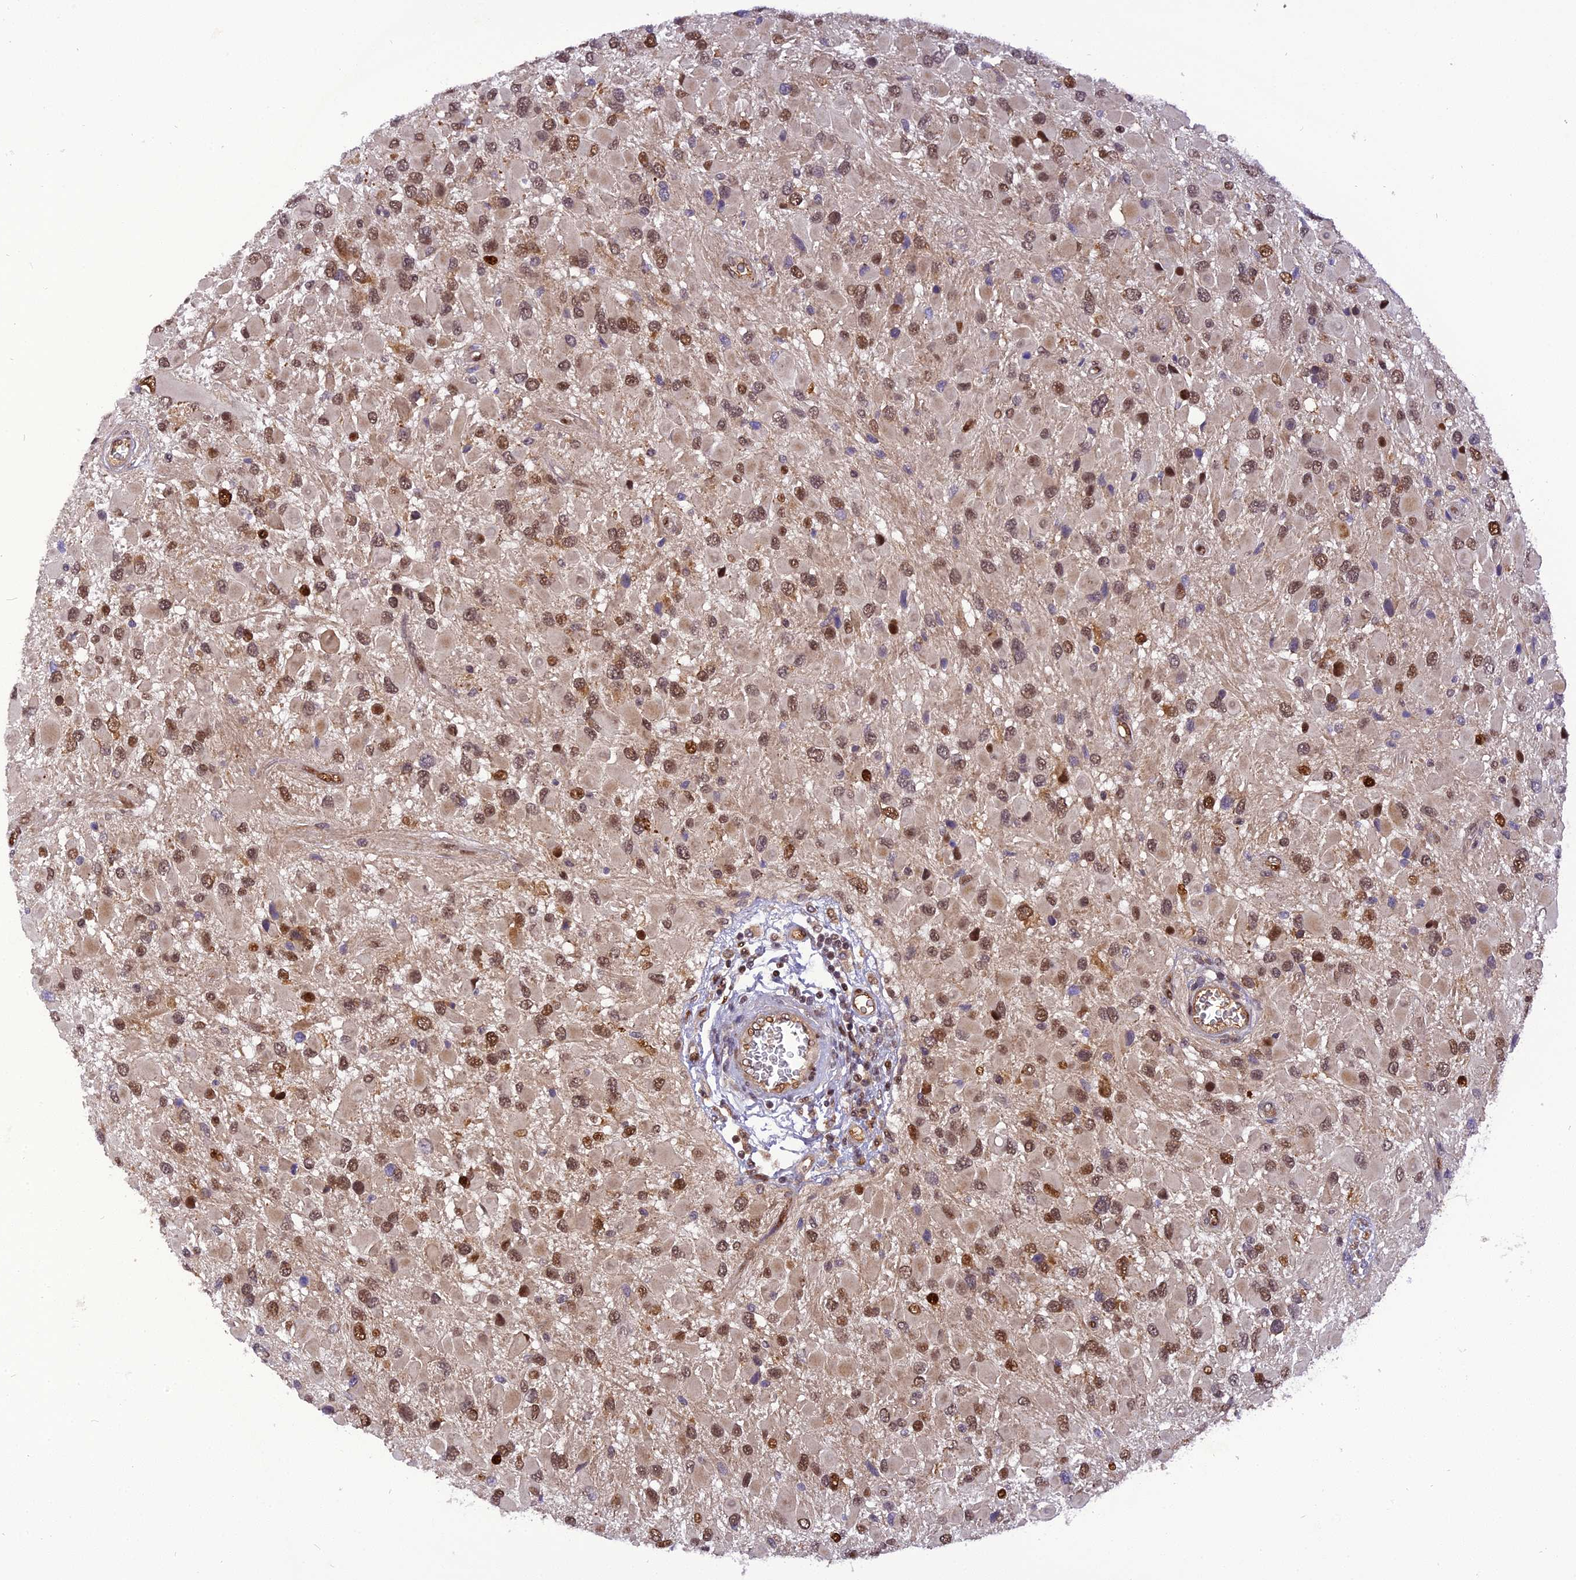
{"staining": {"intensity": "moderate", "quantity": ">75%", "location": "nuclear"}, "tissue": "glioma", "cell_type": "Tumor cells", "image_type": "cancer", "snomed": [{"axis": "morphology", "description": "Glioma, malignant, High grade"}, {"axis": "topography", "description": "Brain"}], "caption": "IHC staining of high-grade glioma (malignant), which exhibits medium levels of moderate nuclear positivity in approximately >75% of tumor cells indicating moderate nuclear protein positivity. The staining was performed using DAB (3,3'-diaminobenzidine) (brown) for protein detection and nuclei were counterstained in hematoxylin (blue).", "gene": "MICALL1", "patient": {"sex": "male", "age": 53}}